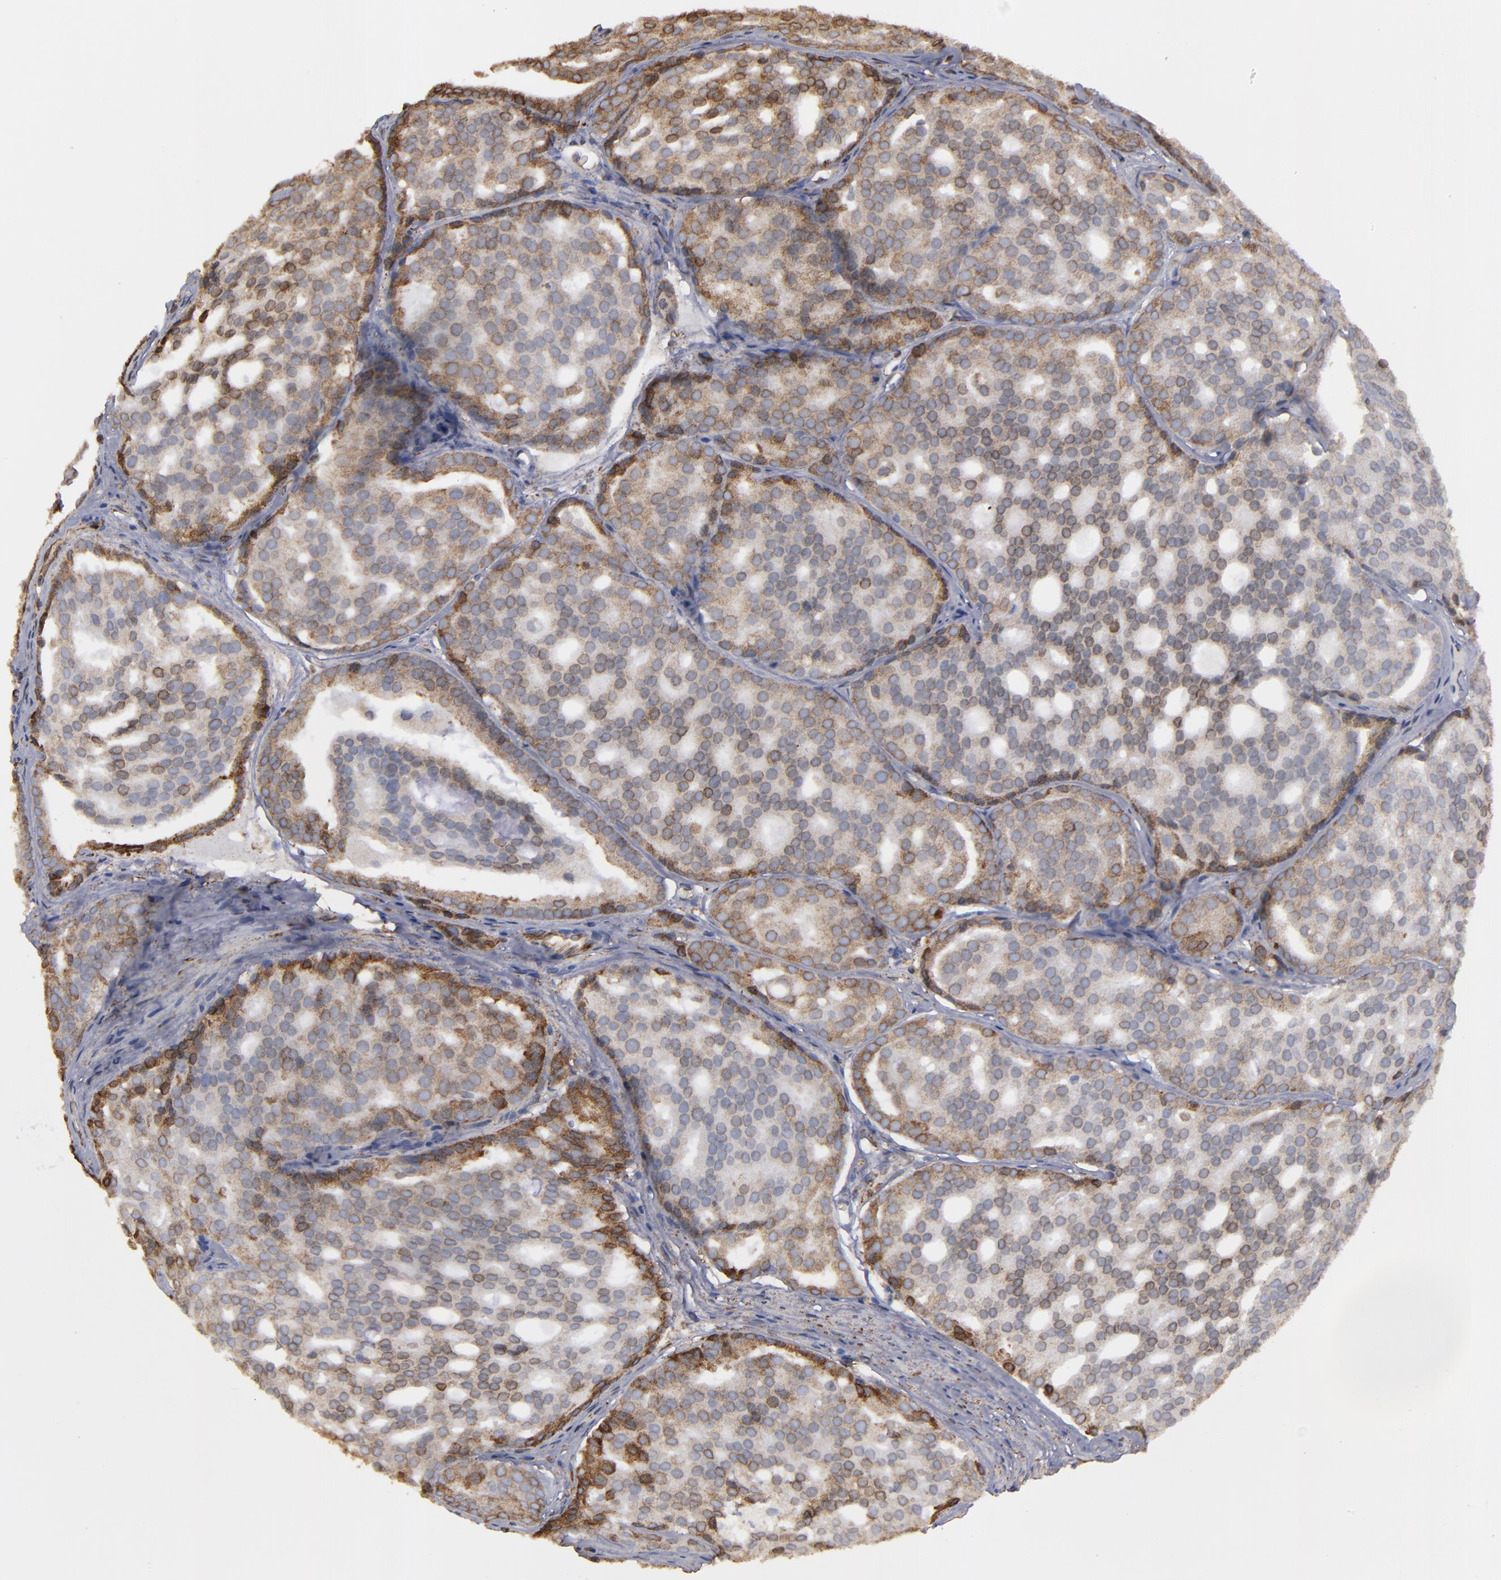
{"staining": {"intensity": "moderate", "quantity": ">75%", "location": "cytoplasmic/membranous"}, "tissue": "prostate cancer", "cell_type": "Tumor cells", "image_type": "cancer", "snomed": [{"axis": "morphology", "description": "Adenocarcinoma, High grade"}, {"axis": "topography", "description": "Prostate"}], "caption": "Protein staining displays moderate cytoplasmic/membranous positivity in about >75% of tumor cells in prostate cancer (high-grade adenocarcinoma).", "gene": "ERLIN2", "patient": {"sex": "male", "age": 64}}